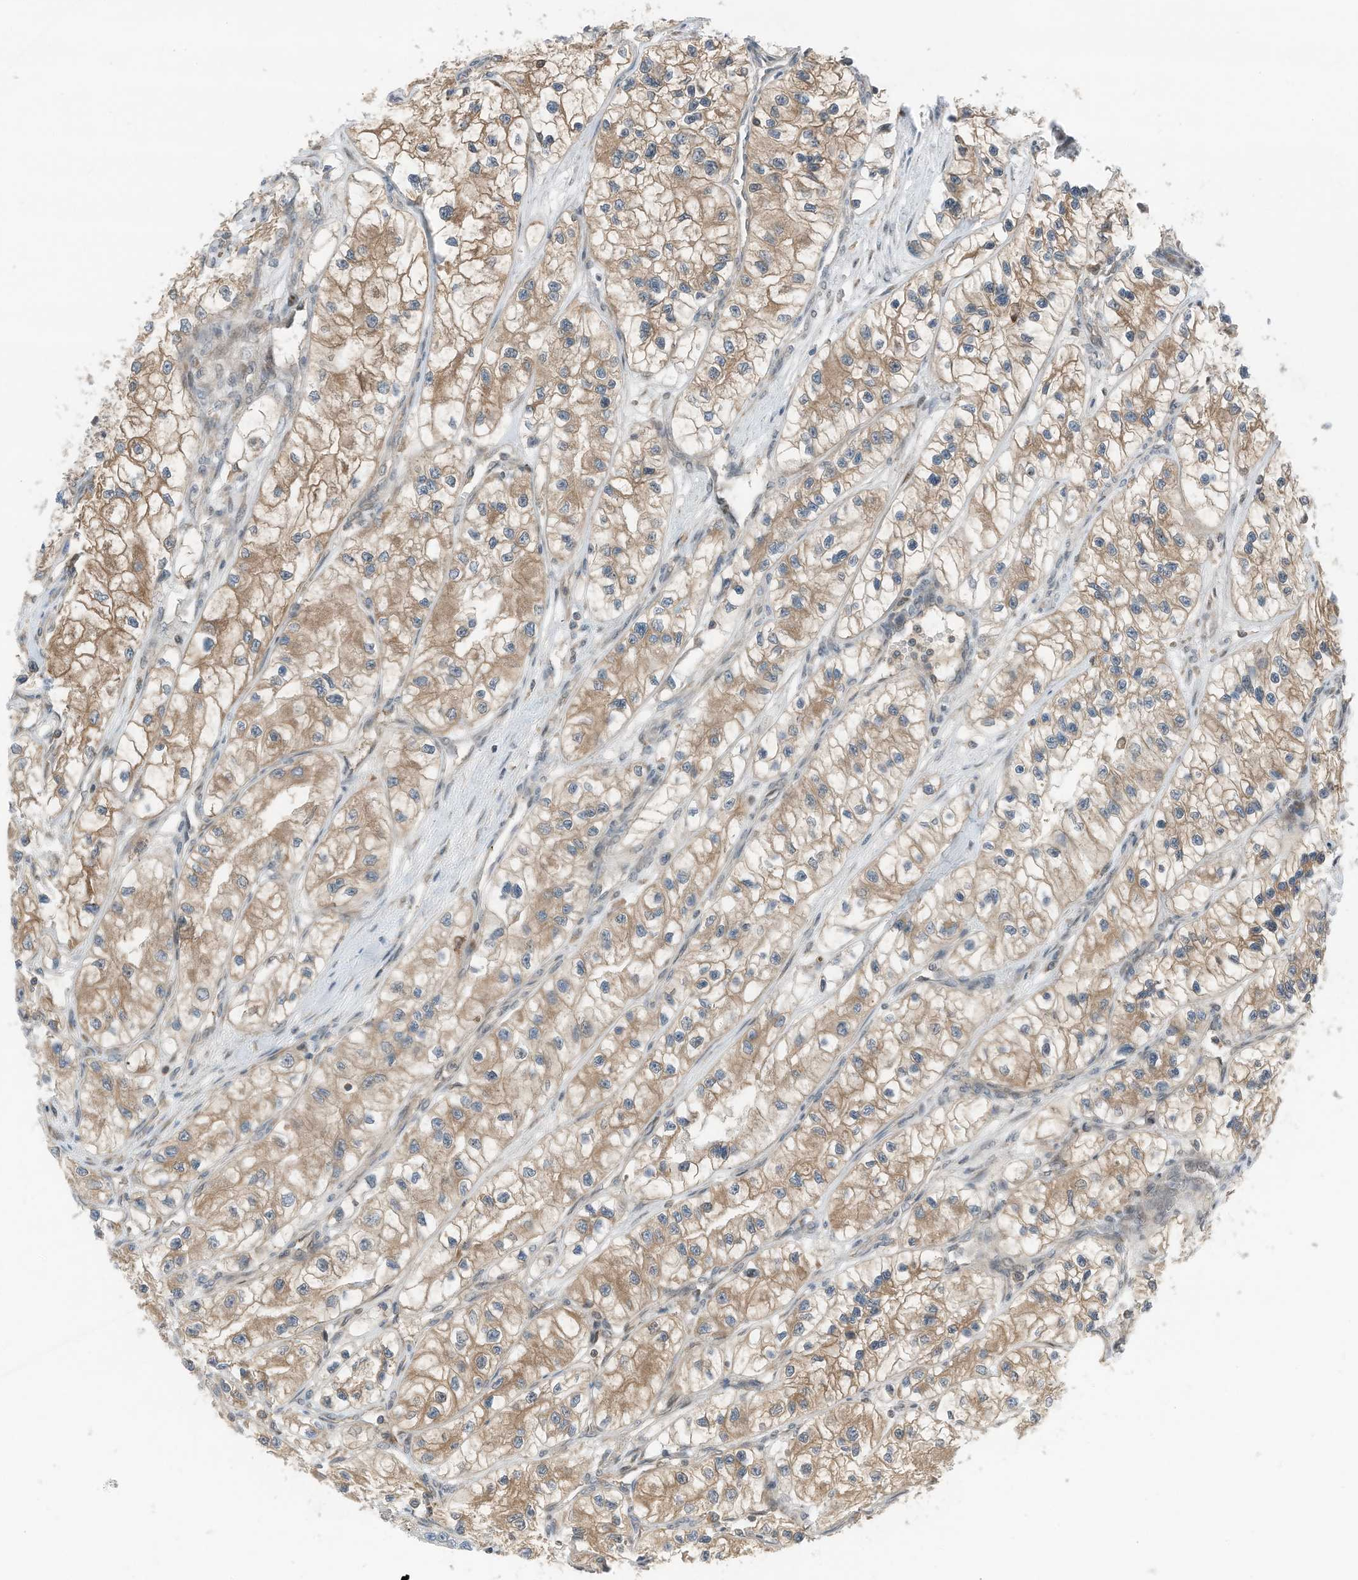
{"staining": {"intensity": "moderate", "quantity": ">75%", "location": "cytoplasmic/membranous"}, "tissue": "renal cancer", "cell_type": "Tumor cells", "image_type": "cancer", "snomed": [{"axis": "morphology", "description": "Adenocarcinoma, NOS"}, {"axis": "topography", "description": "Kidney"}], "caption": "A photomicrograph of human adenocarcinoma (renal) stained for a protein displays moderate cytoplasmic/membranous brown staining in tumor cells. (brown staining indicates protein expression, while blue staining denotes nuclei).", "gene": "RMND1", "patient": {"sex": "female", "age": 57}}